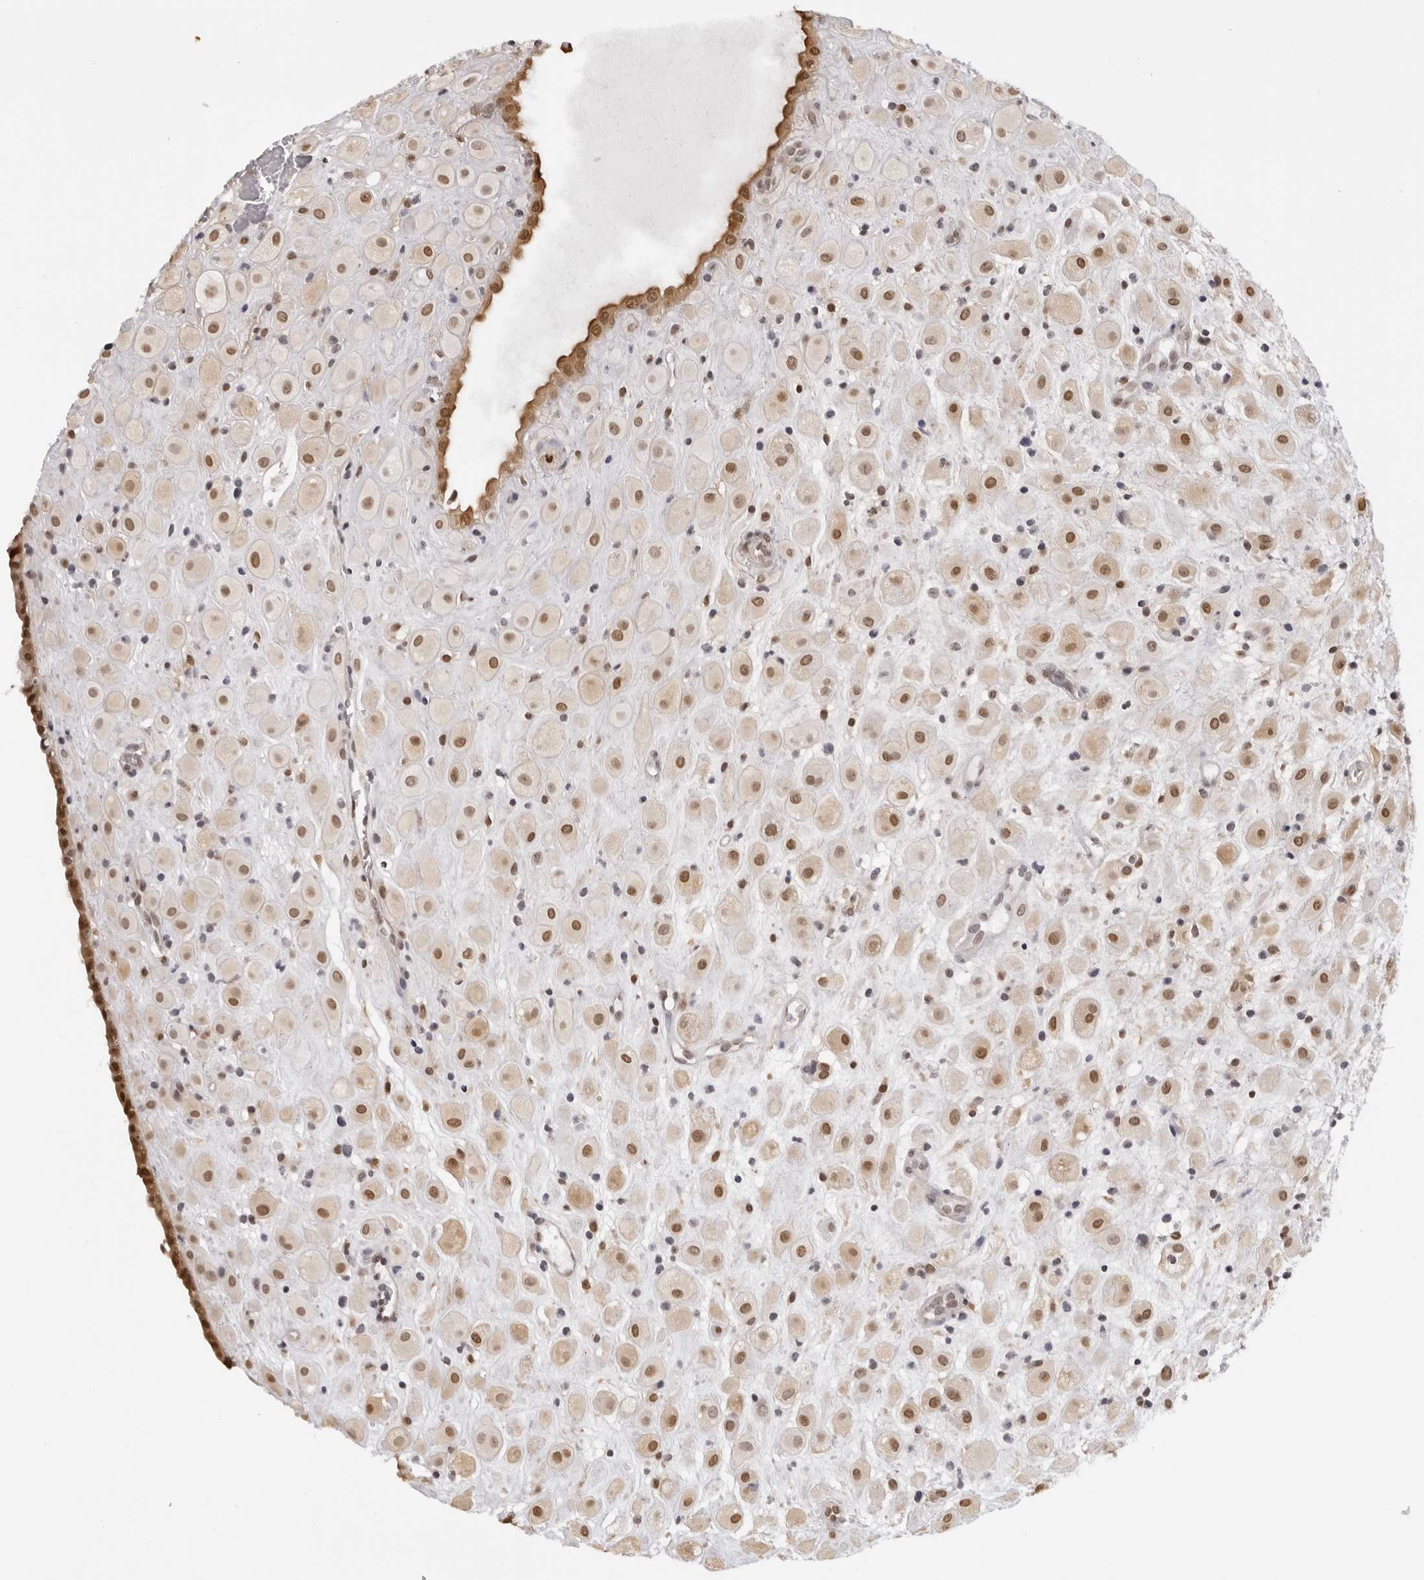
{"staining": {"intensity": "moderate", "quantity": ">75%", "location": "cytoplasmic/membranous,nuclear"}, "tissue": "placenta", "cell_type": "Decidual cells", "image_type": "normal", "snomed": [{"axis": "morphology", "description": "Normal tissue, NOS"}, {"axis": "topography", "description": "Placenta"}], "caption": "The histopathology image shows staining of unremarkable placenta, revealing moderate cytoplasmic/membranous,nuclear protein positivity (brown color) within decidual cells. (DAB IHC with brightfield microscopy, high magnification).", "gene": "HSPA4", "patient": {"sex": "female", "age": 35}}